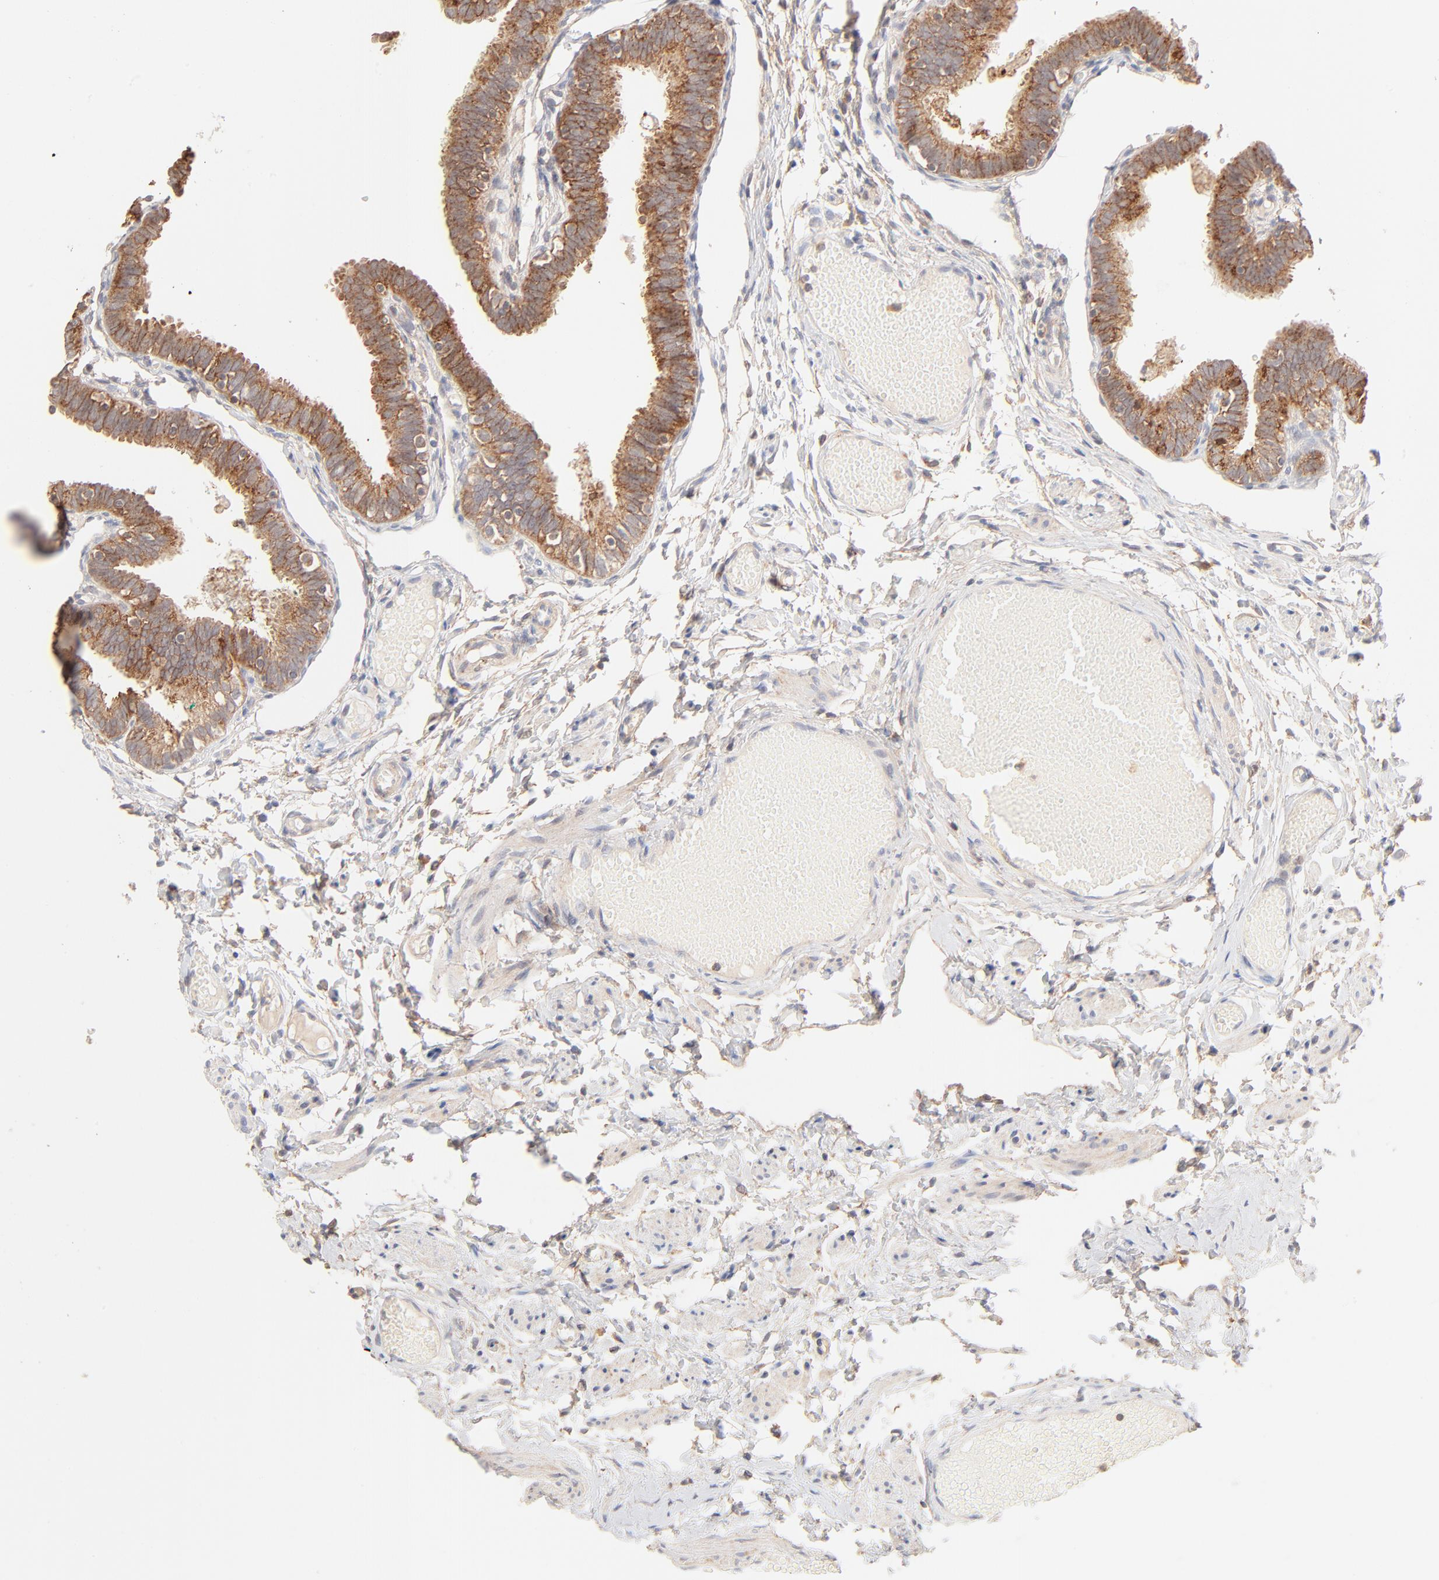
{"staining": {"intensity": "moderate", "quantity": ">75%", "location": "cytoplasmic/membranous"}, "tissue": "fallopian tube", "cell_type": "Glandular cells", "image_type": "normal", "snomed": [{"axis": "morphology", "description": "Normal tissue, NOS"}, {"axis": "topography", "description": "Fallopian tube"}], "caption": "Protein staining of unremarkable fallopian tube reveals moderate cytoplasmic/membranous staining in approximately >75% of glandular cells. (brown staining indicates protein expression, while blue staining denotes nuclei).", "gene": "CSPG4", "patient": {"sex": "female", "age": 46}}